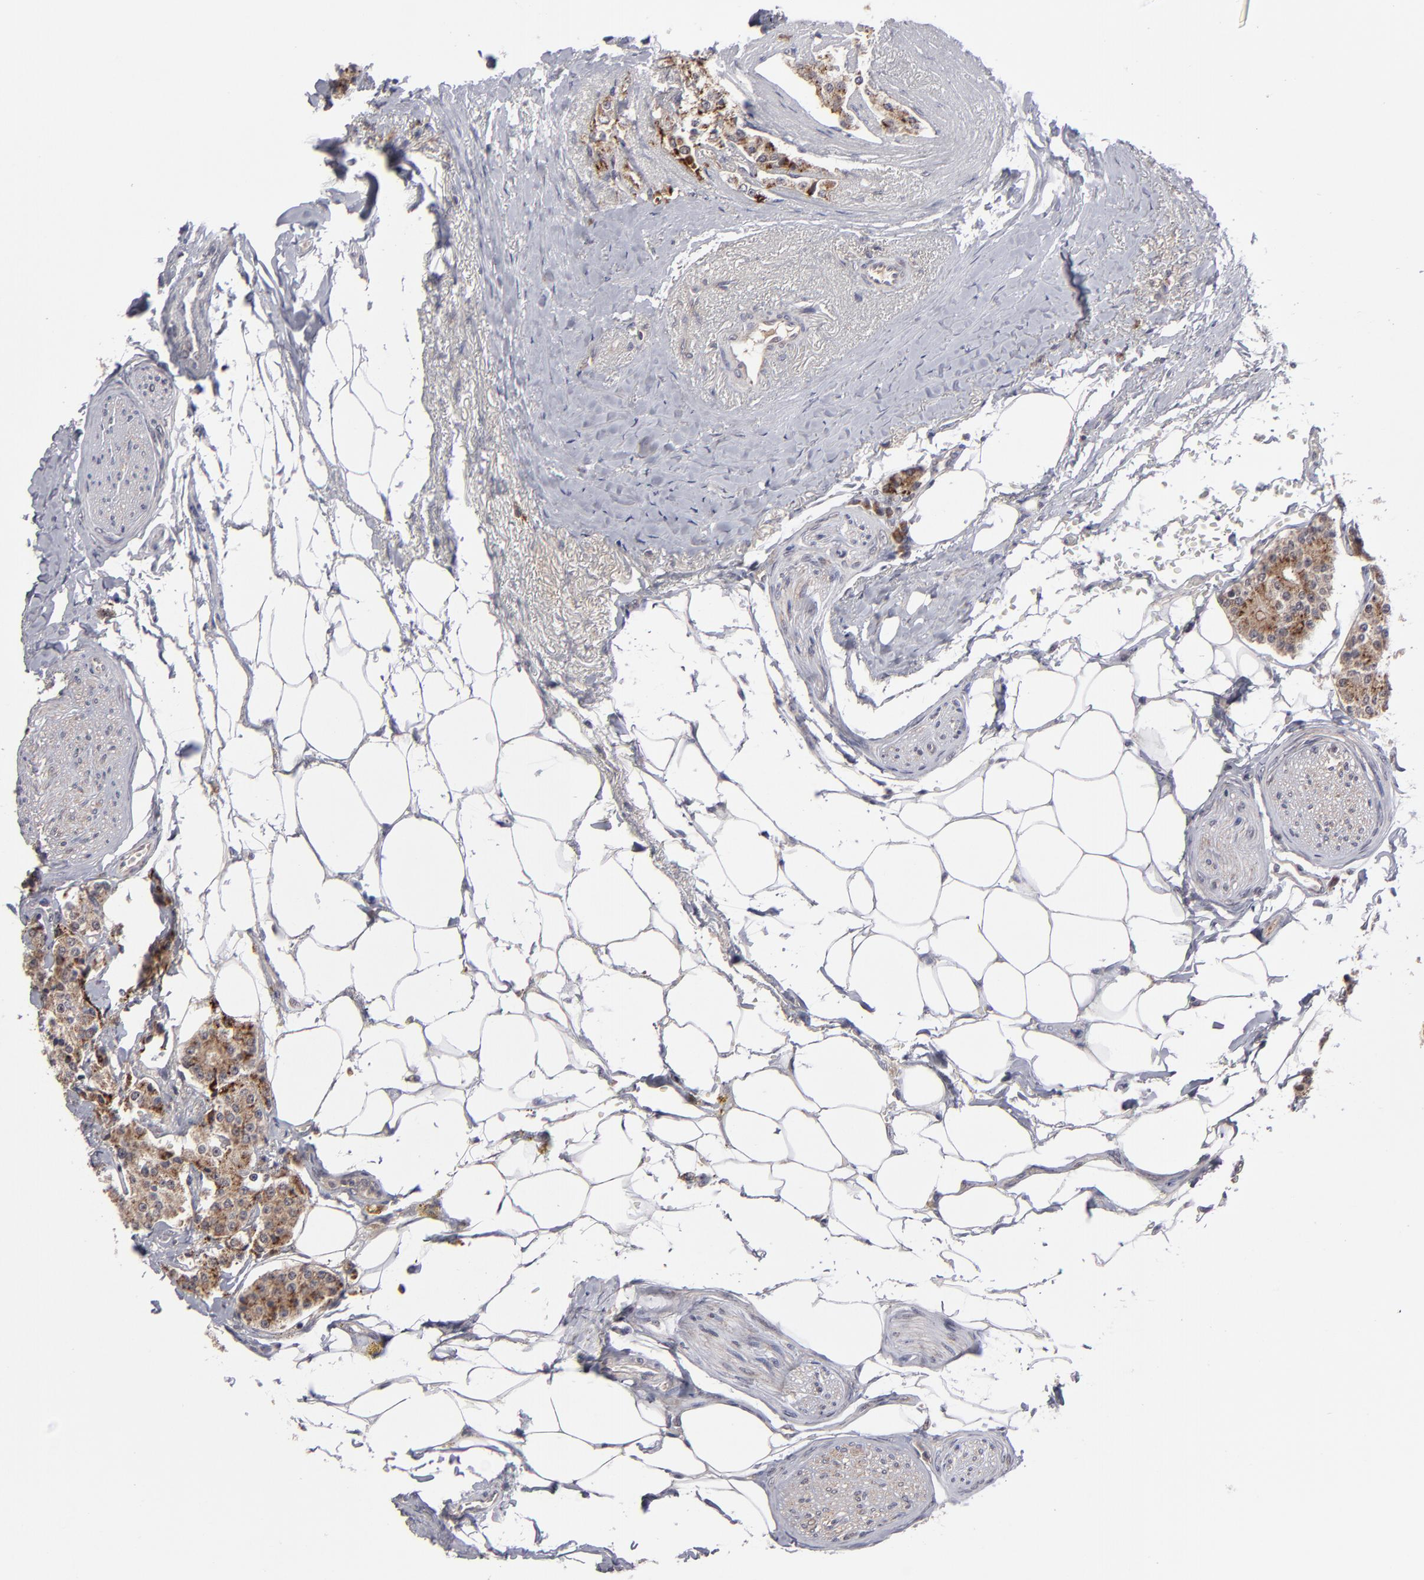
{"staining": {"intensity": "strong", "quantity": ">75%", "location": "cytoplasmic/membranous"}, "tissue": "carcinoid", "cell_type": "Tumor cells", "image_type": "cancer", "snomed": [{"axis": "morphology", "description": "Carcinoid, malignant, NOS"}, {"axis": "topography", "description": "Colon"}], "caption": "Approximately >75% of tumor cells in human malignant carcinoid show strong cytoplasmic/membranous protein positivity as visualized by brown immunohistochemical staining.", "gene": "GLCCI1", "patient": {"sex": "female", "age": 61}}